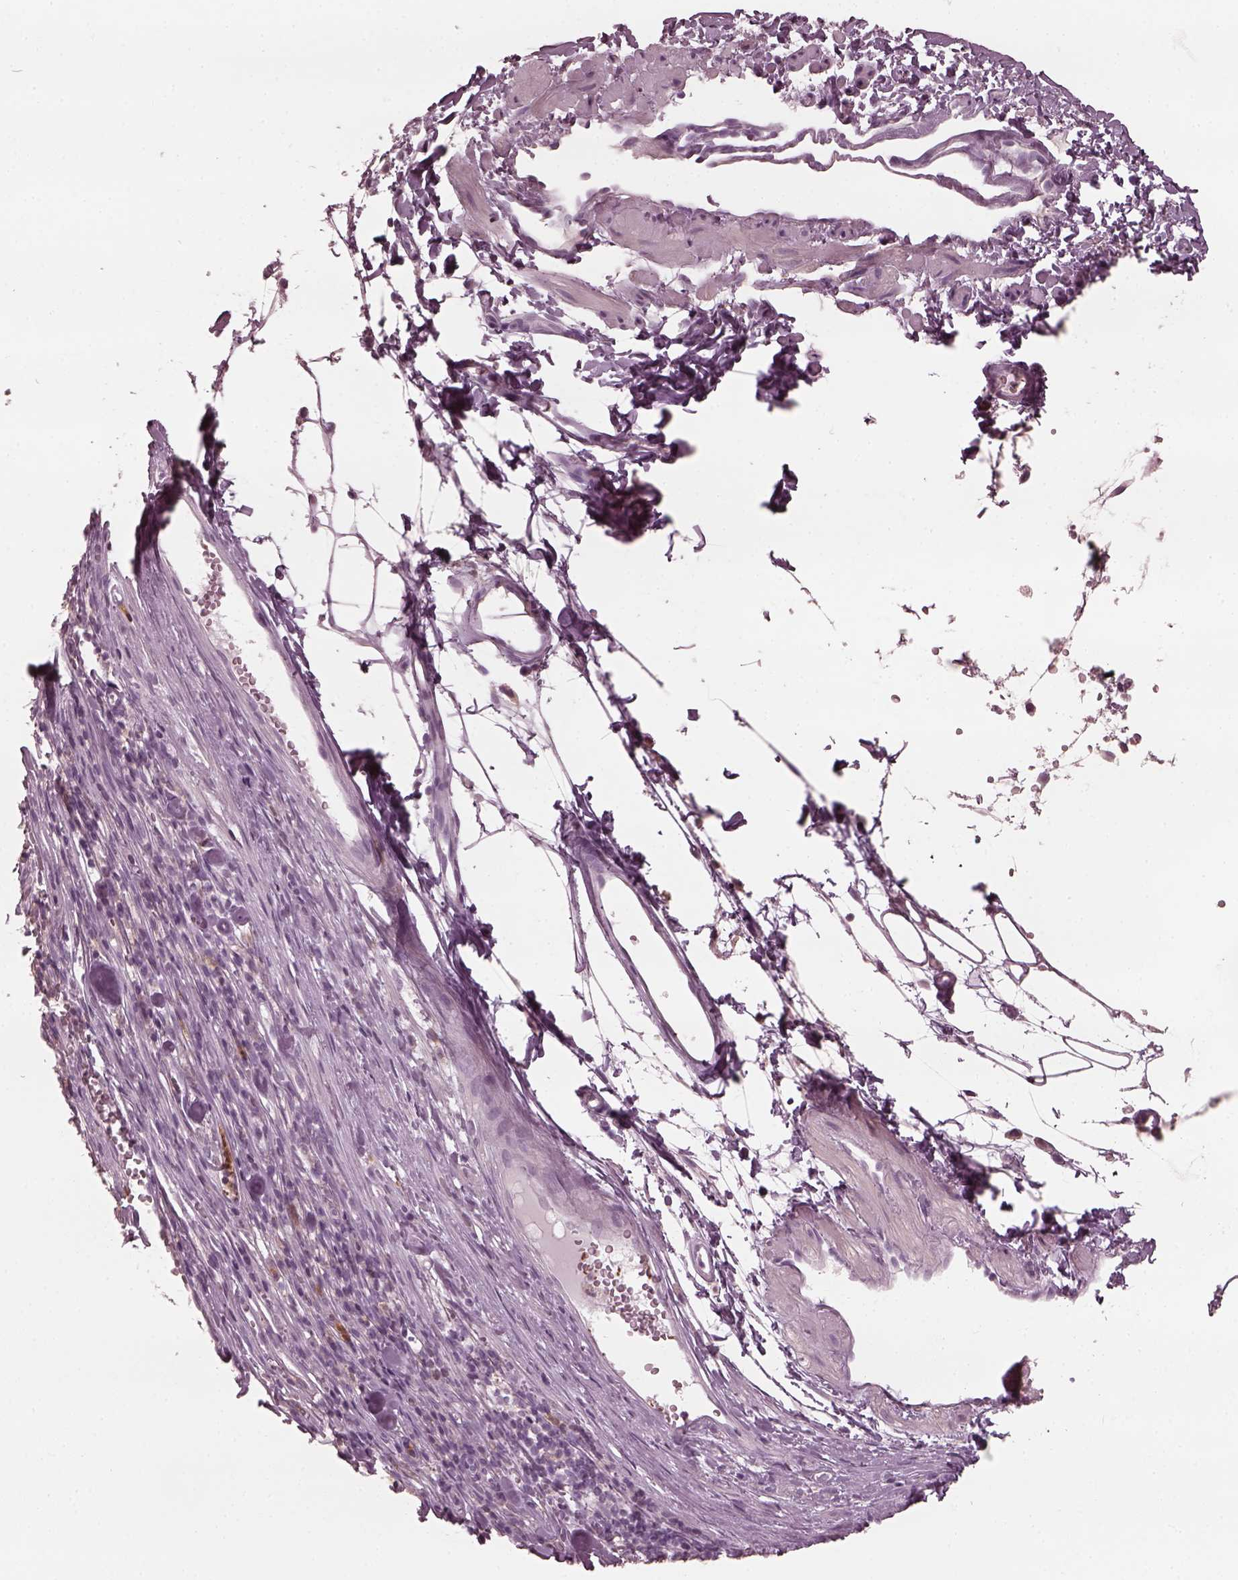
{"staining": {"intensity": "negative", "quantity": "none", "location": "none"}, "tissue": "melanoma", "cell_type": "Tumor cells", "image_type": "cancer", "snomed": [{"axis": "morphology", "description": "Malignant melanoma, Metastatic site"}, {"axis": "topography", "description": "Lymph node"}], "caption": "Melanoma stained for a protein using IHC shows no positivity tumor cells.", "gene": "PSTPIP2", "patient": {"sex": "female", "age": 64}}